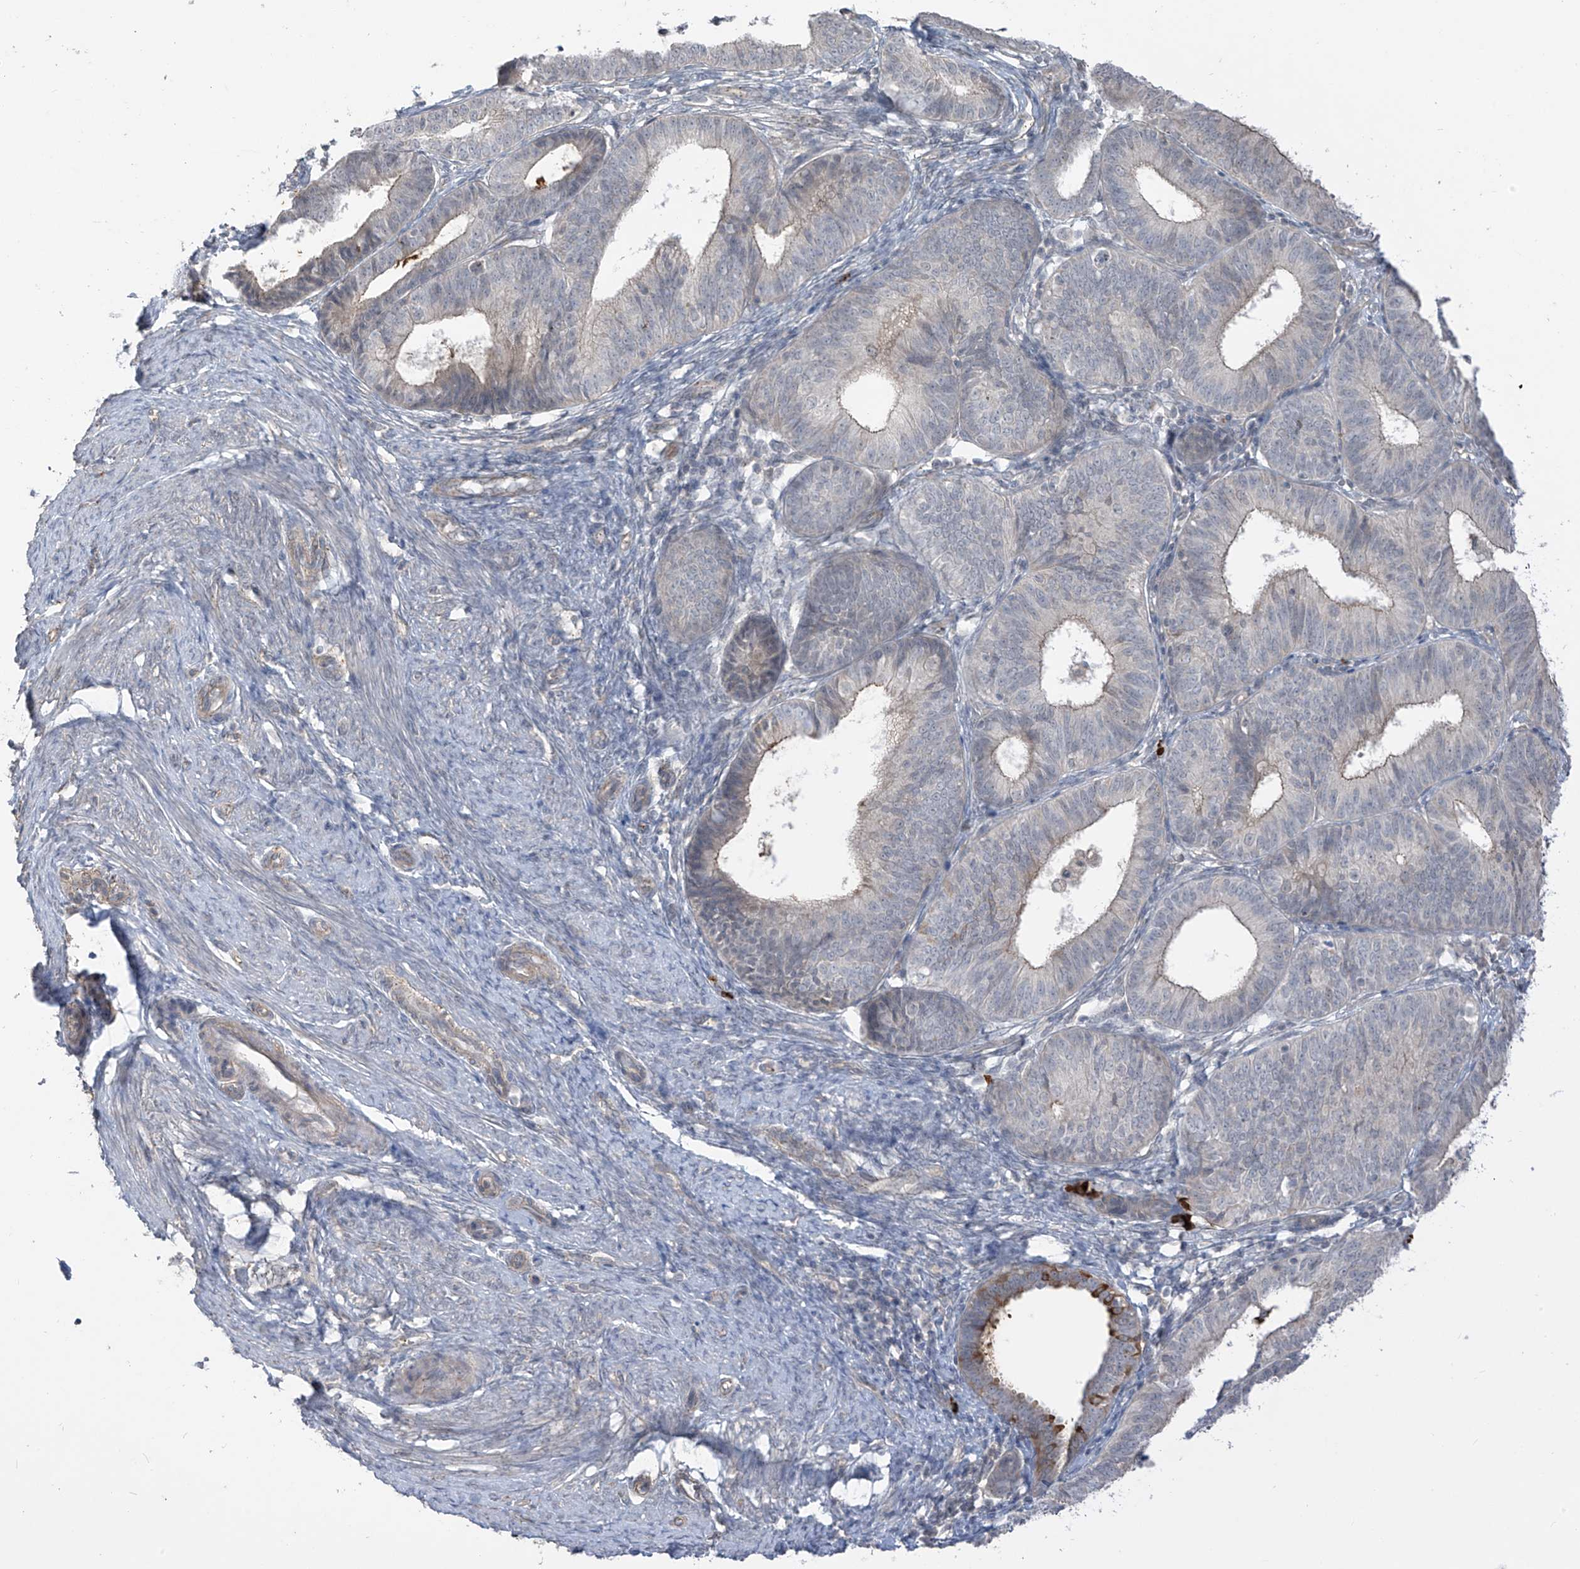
{"staining": {"intensity": "weak", "quantity": "<25%", "location": "cytoplasmic/membranous"}, "tissue": "endometrial cancer", "cell_type": "Tumor cells", "image_type": "cancer", "snomed": [{"axis": "morphology", "description": "Adenocarcinoma, NOS"}, {"axis": "topography", "description": "Endometrium"}], "caption": "Endometrial cancer was stained to show a protein in brown. There is no significant positivity in tumor cells. (DAB IHC, high magnification).", "gene": "DGKQ", "patient": {"sex": "female", "age": 51}}